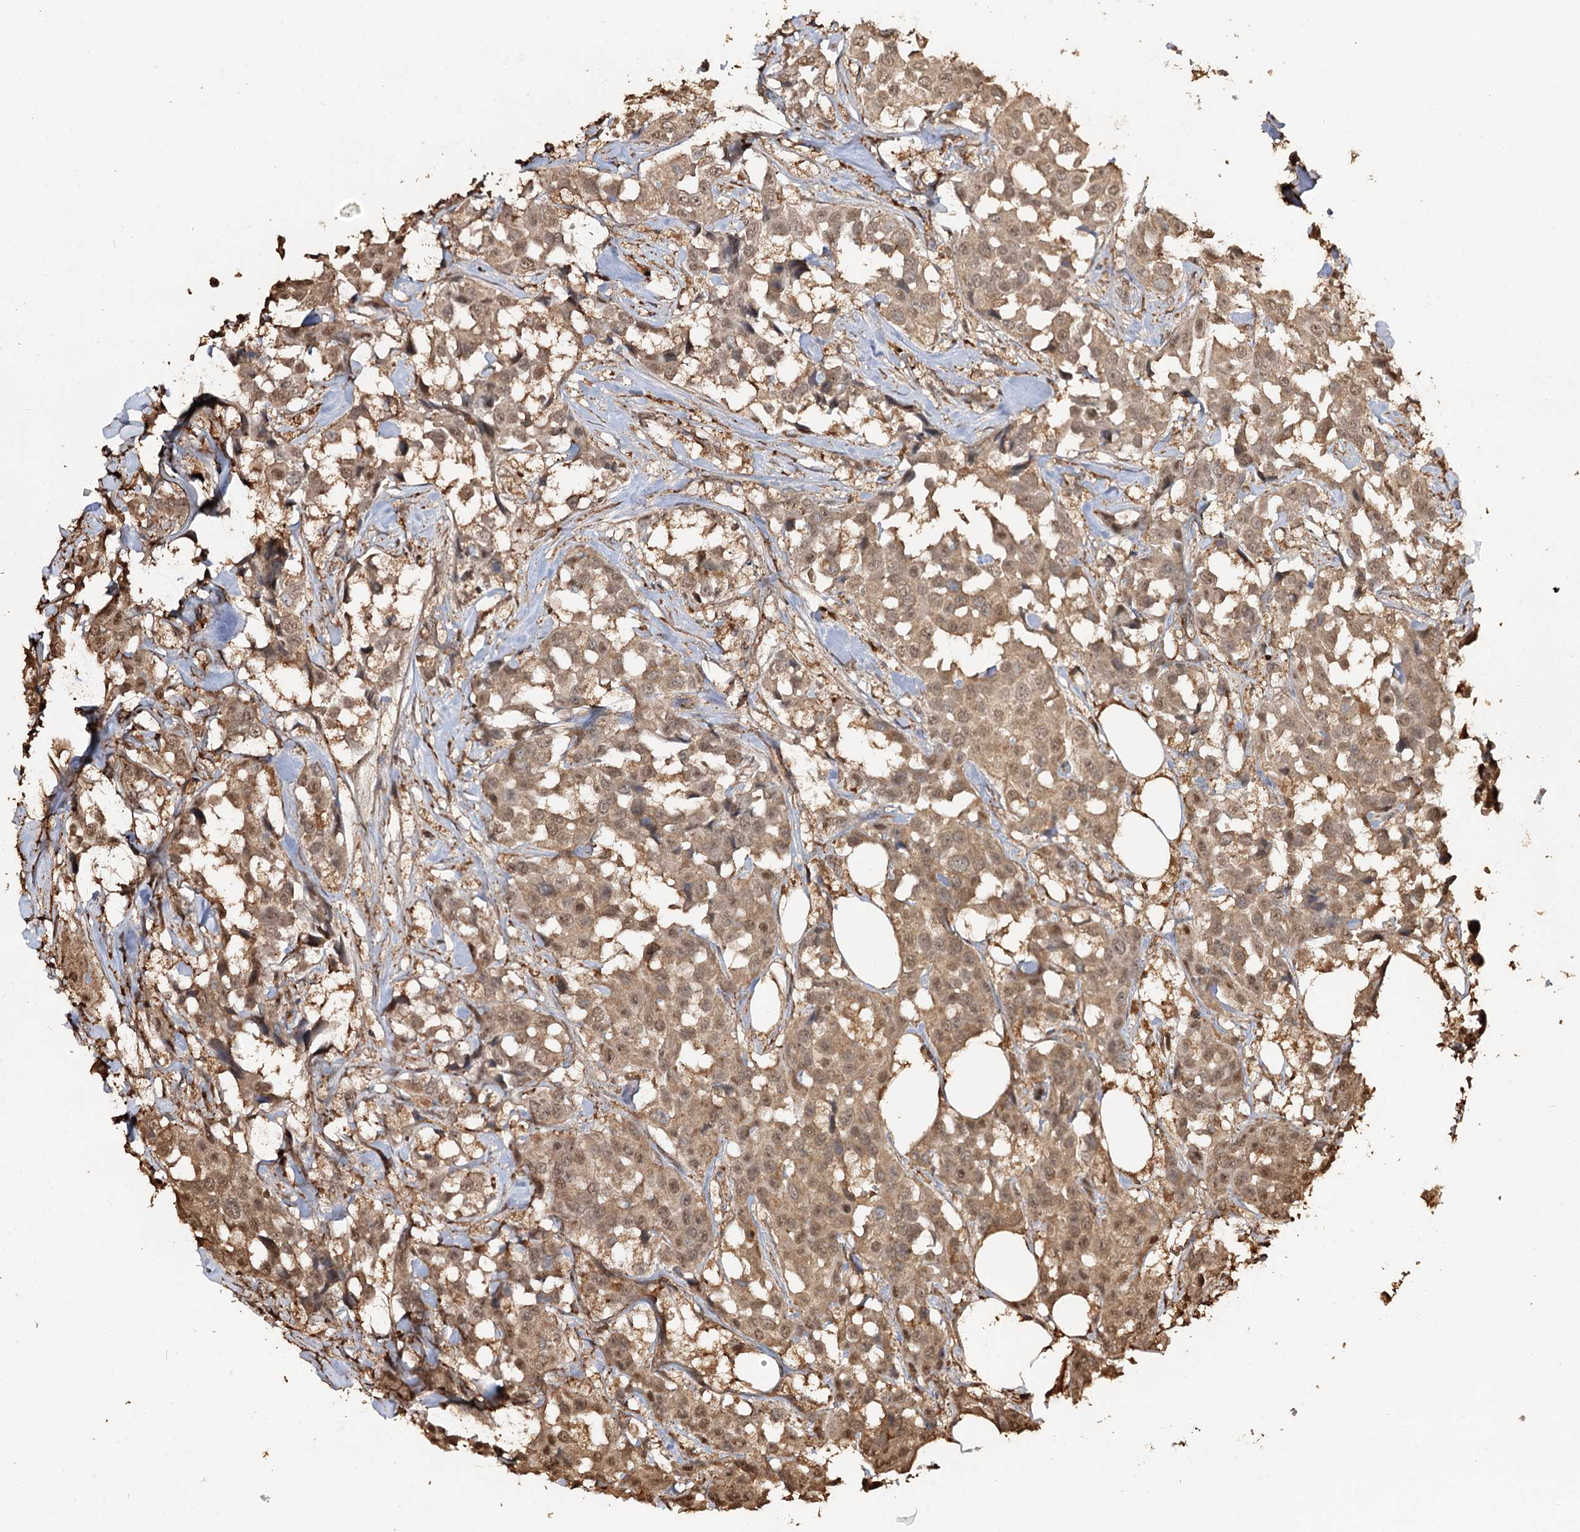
{"staining": {"intensity": "moderate", "quantity": ">75%", "location": "cytoplasmic/membranous,nuclear"}, "tissue": "breast cancer", "cell_type": "Tumor cells", "image_type": "cancer", "snomed": [{"axis": "morphology", "description": "Duct carcinoma"}, {"axis": "topography", "description": "Breast"}], "caption": "Immunohistochemistry (IHC) staining of breast cancer, which shows medium levels of moderate cytoplasmic/membranous and nuclear positivity in approximately >75% of tumor cells indicating moderate cytoplasmic/membranous and nuclear protein staining. The staining was performed using DAB (brown) for protein detection and nuclei were counterstained in hematoxylin (blue).", "gene": "PLCH1", "patient": {"sex": "female", "age": 80}}